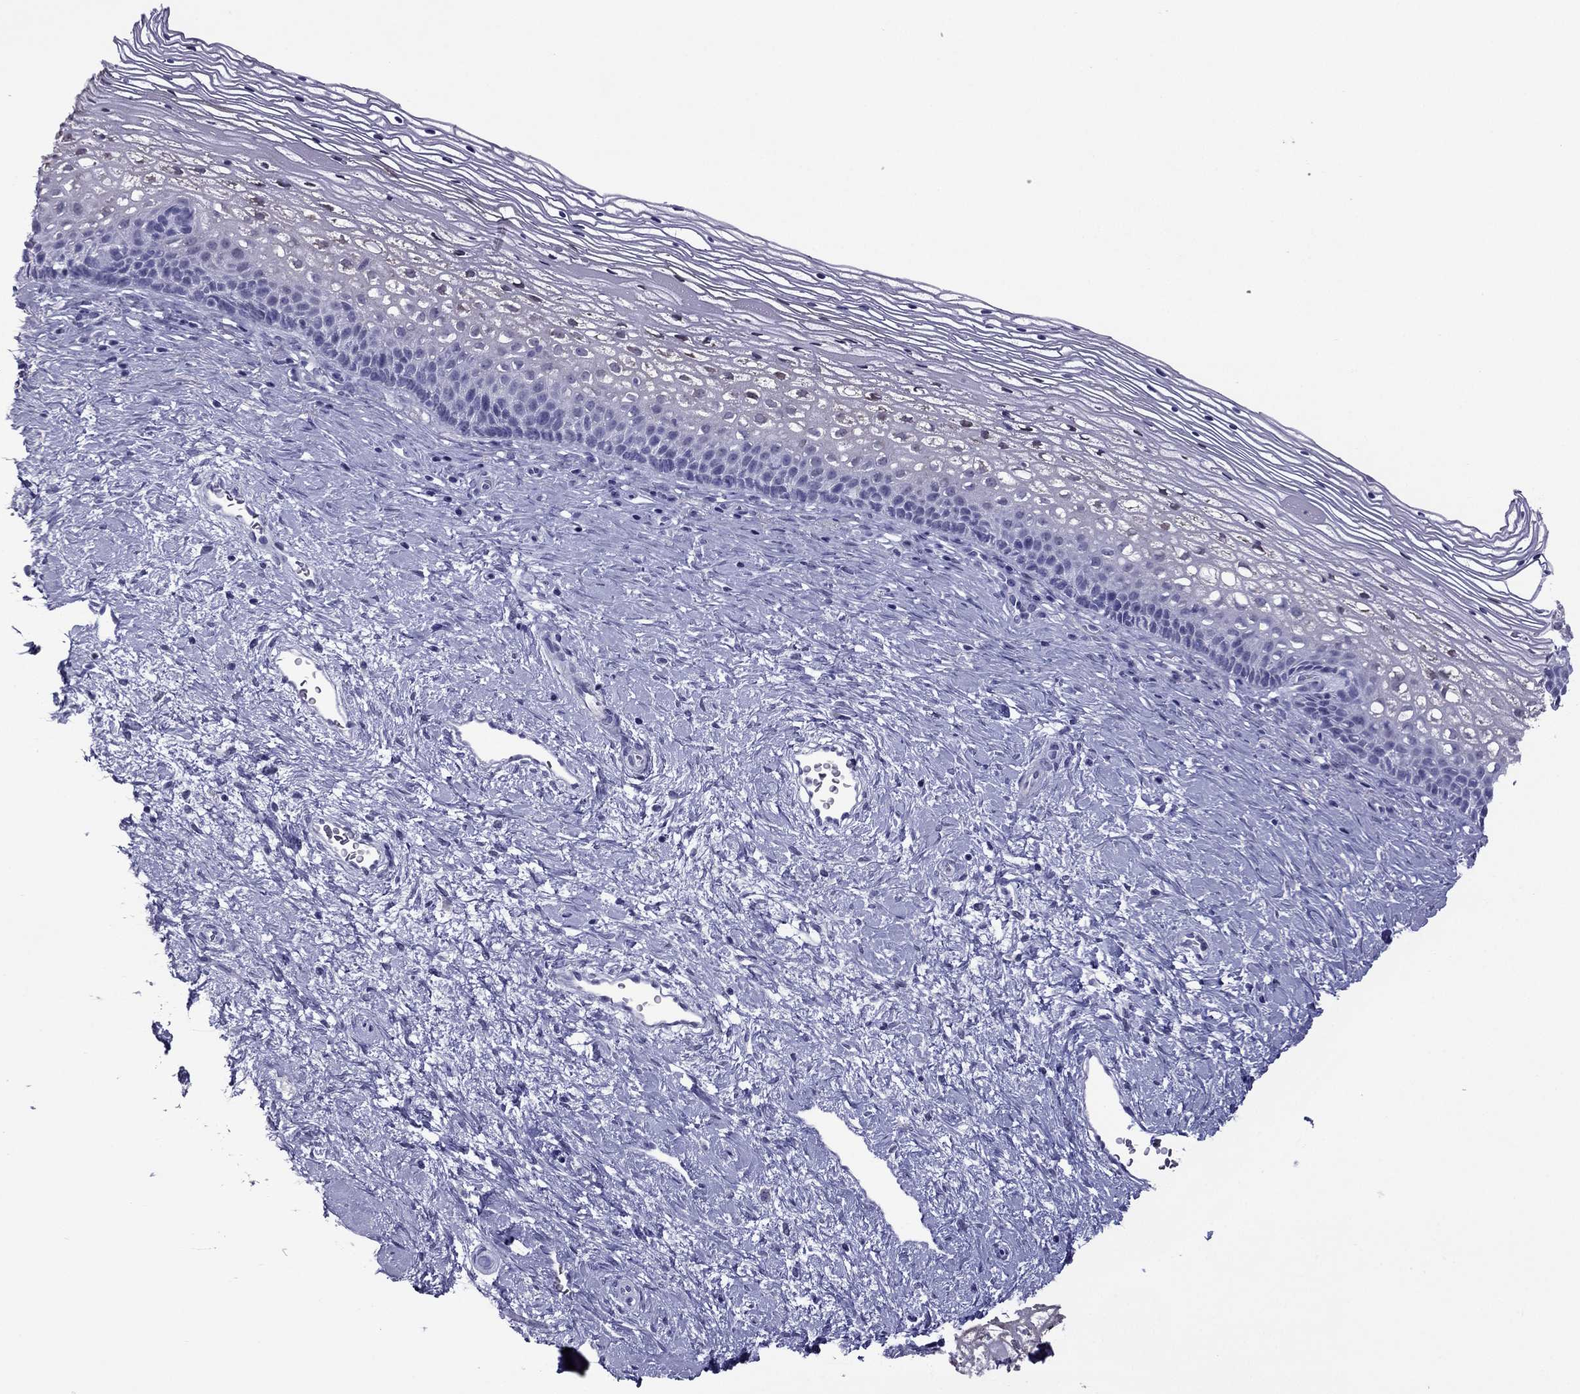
{"staining": {"intensity": "negative", "quantity": "none", "location": "none"}, "tissue": "cervix", "cell_type": "Glandular cells", "image_type": "normal", "snomed": [{"axis": "morphology", "description": "Normal tissue, NOS"}, {"axis": "topography", "description": "Cervix"}], "caption": "Immunohistochemical staining of unremarkable cervix reveals no significant expression in glandular cells.", "gene": "MYLK3", "patient": {"sex": "female", "age": 34}}